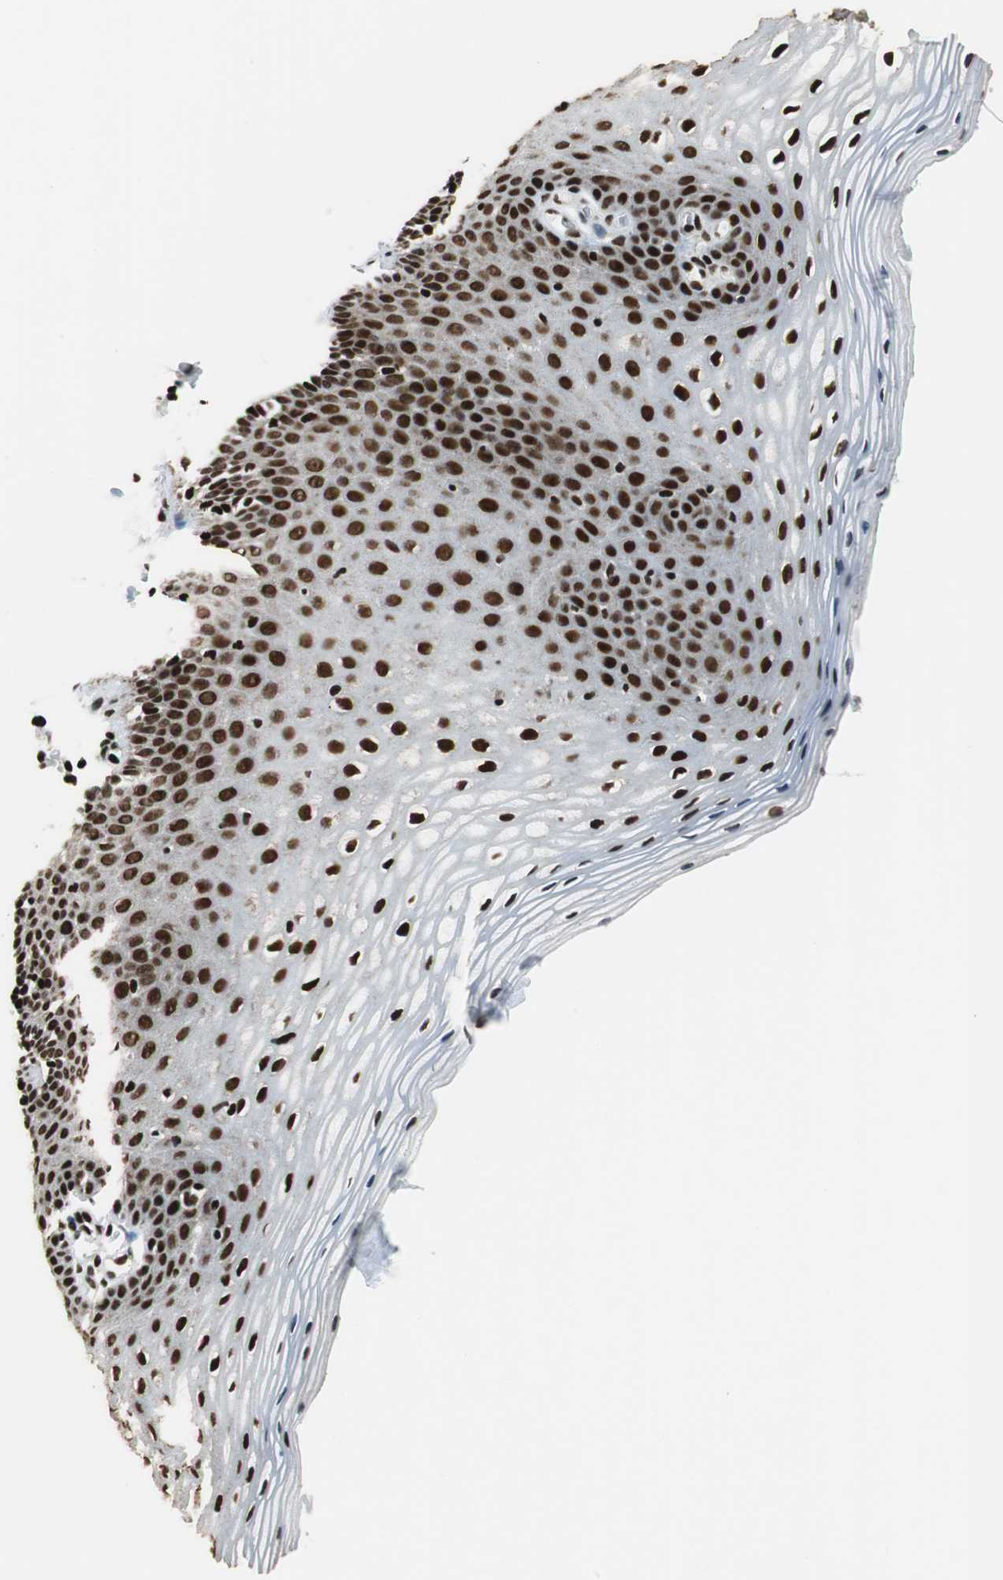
{"staining": {"intensity": "strong", "quantity": ">75%", "location": "nuclear"}, "tissue": "vagina", "cell_type": "Squamous epithelial cells", "image_type": "normal", "snomed": [{"axis": "morphology", "description": "Normal tissue, NOS"}, {"axis": "topography", "description": "Vagina"}], "caption": "Immunohistochemistry (IHC) (DAB (3,3'-diaminobenzidine)) staining of normal vagina demonstrates strong nuclear protein staining in about >75% of squamous epithelial cells.", "gene": "HDAC1", "patient": {"sex": "female", "age": 55}}